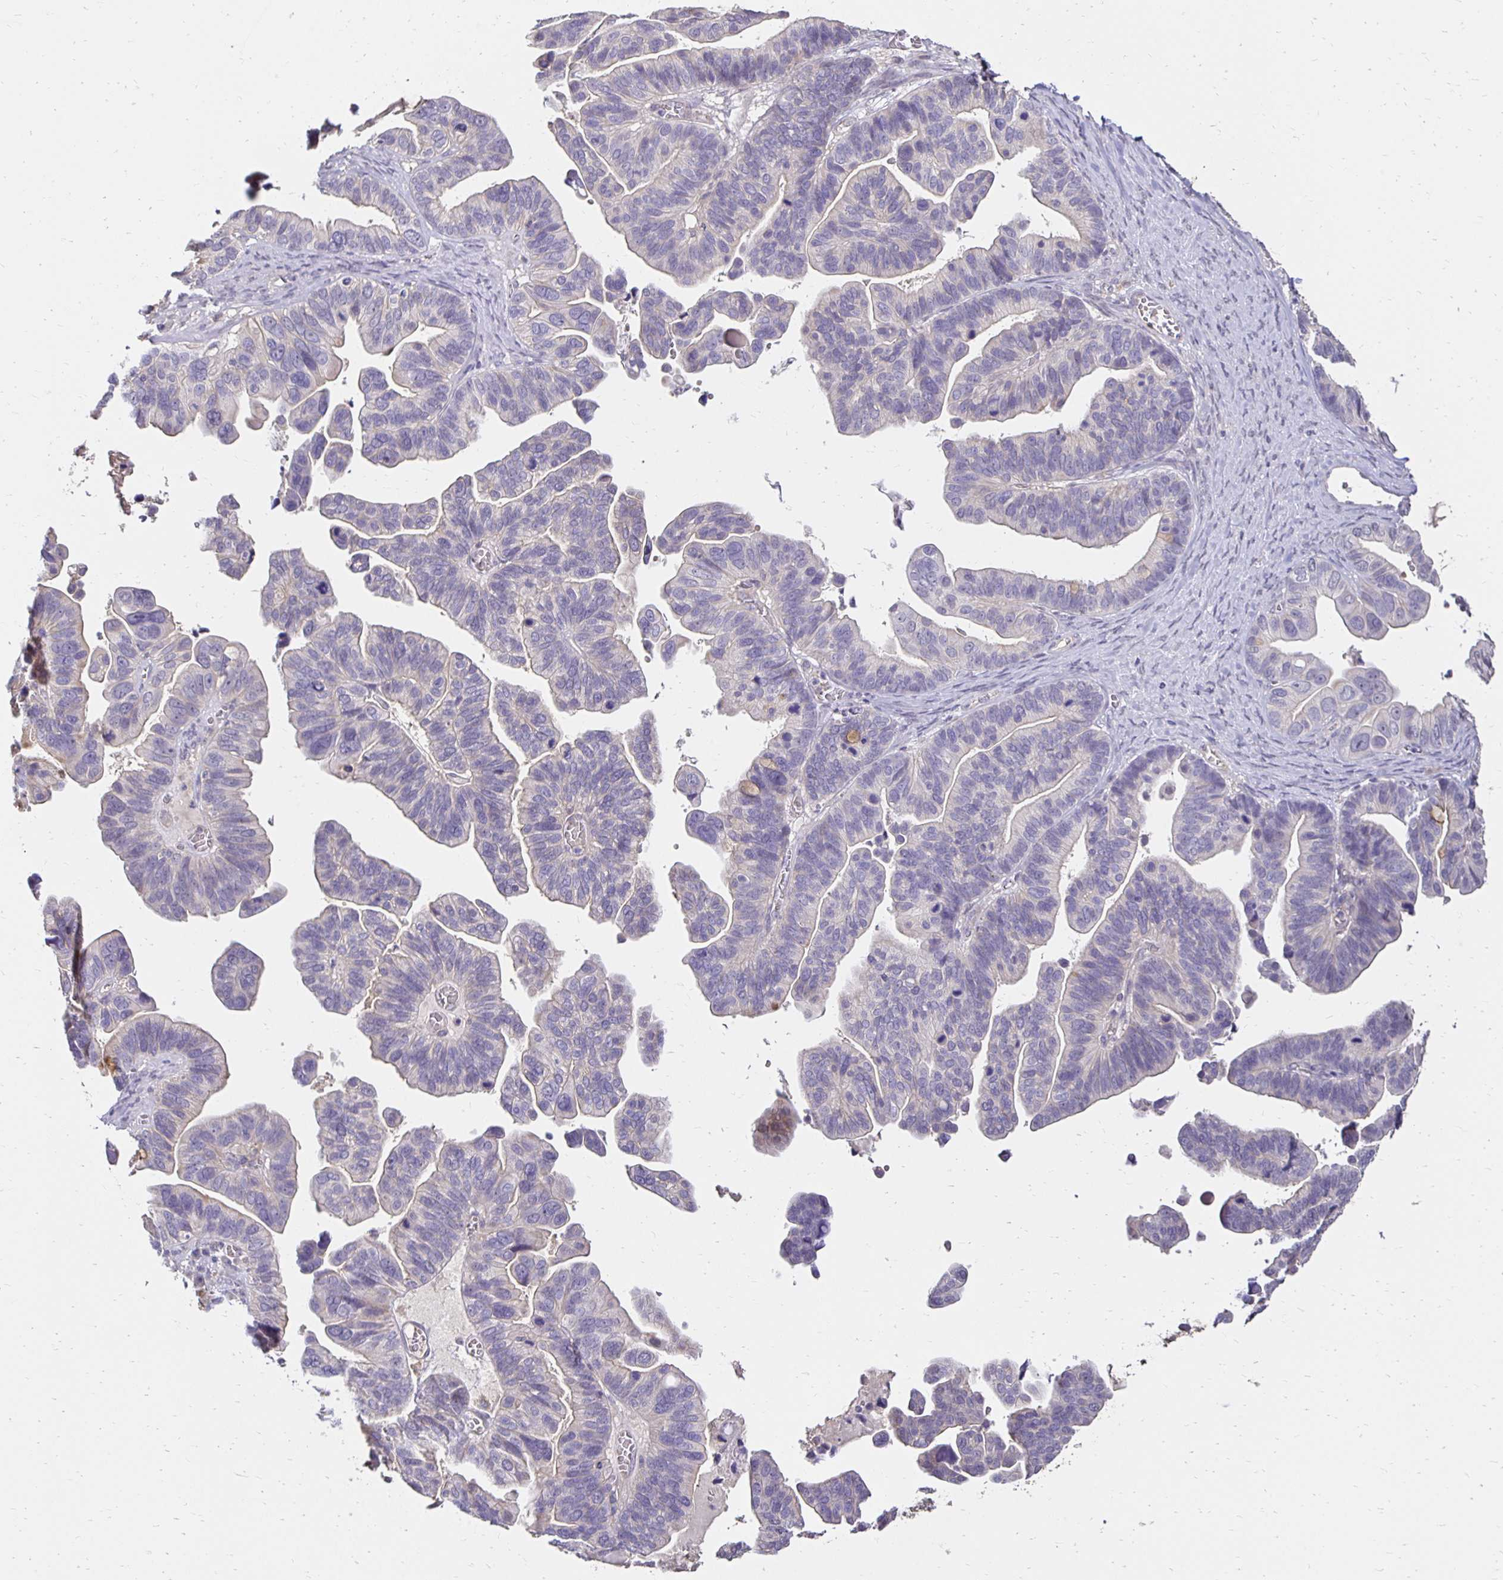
{"staining": {"intensity": "negative", "quantity": "none", "location": "none"}, "tissue": "ovarian cancer", "cell_type": "Tumor cells", "image_type": "cancer", "snomed": [{"axis": "morphology", "description": "Cystadenocarcinoma, serous, NOS"}, {"axis": "topography", "description": "Ovary"}], "caption": "Tumor cells show no significant positivity in ovarian cancer. The staining is performed using DAB brown chromogen with nuclei counter-stained in using hematoxylin.", "gene": "PNPLA3", "patient": {"sex": "female", "age": 56}}